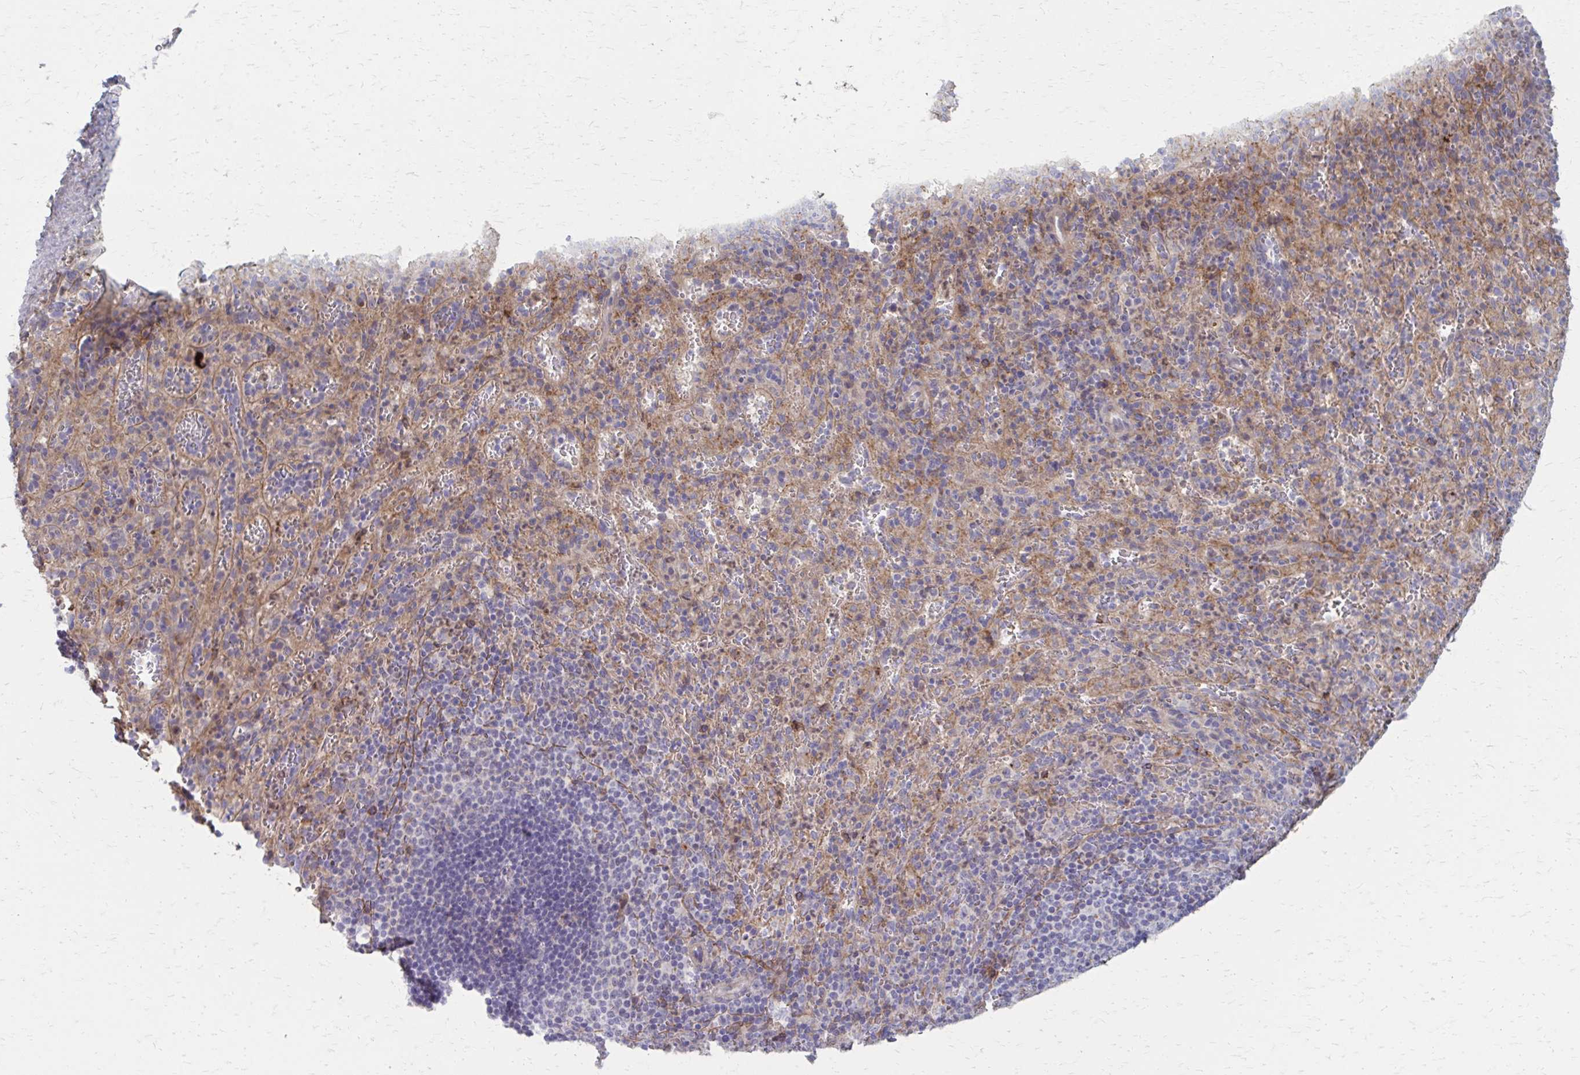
{"staining": {"intensity": "negative", "quantity": "none", "location": "none"}, "tissue": "spleen", "cell_type": "Cells in red pulp", "image_type": "normal", "snomed": [{"axis": "morphology", "description": "Normal tissue, NOS"}, {"axis": "topography", "description": "Spleen"}], "caption": "This is an immunohistochemistry (IHC) histopathology image of benign human spleen. There is no staining in cells in red pulp.", "gene": "MMP14", "patient": {"sex": "male", "age": 57}}